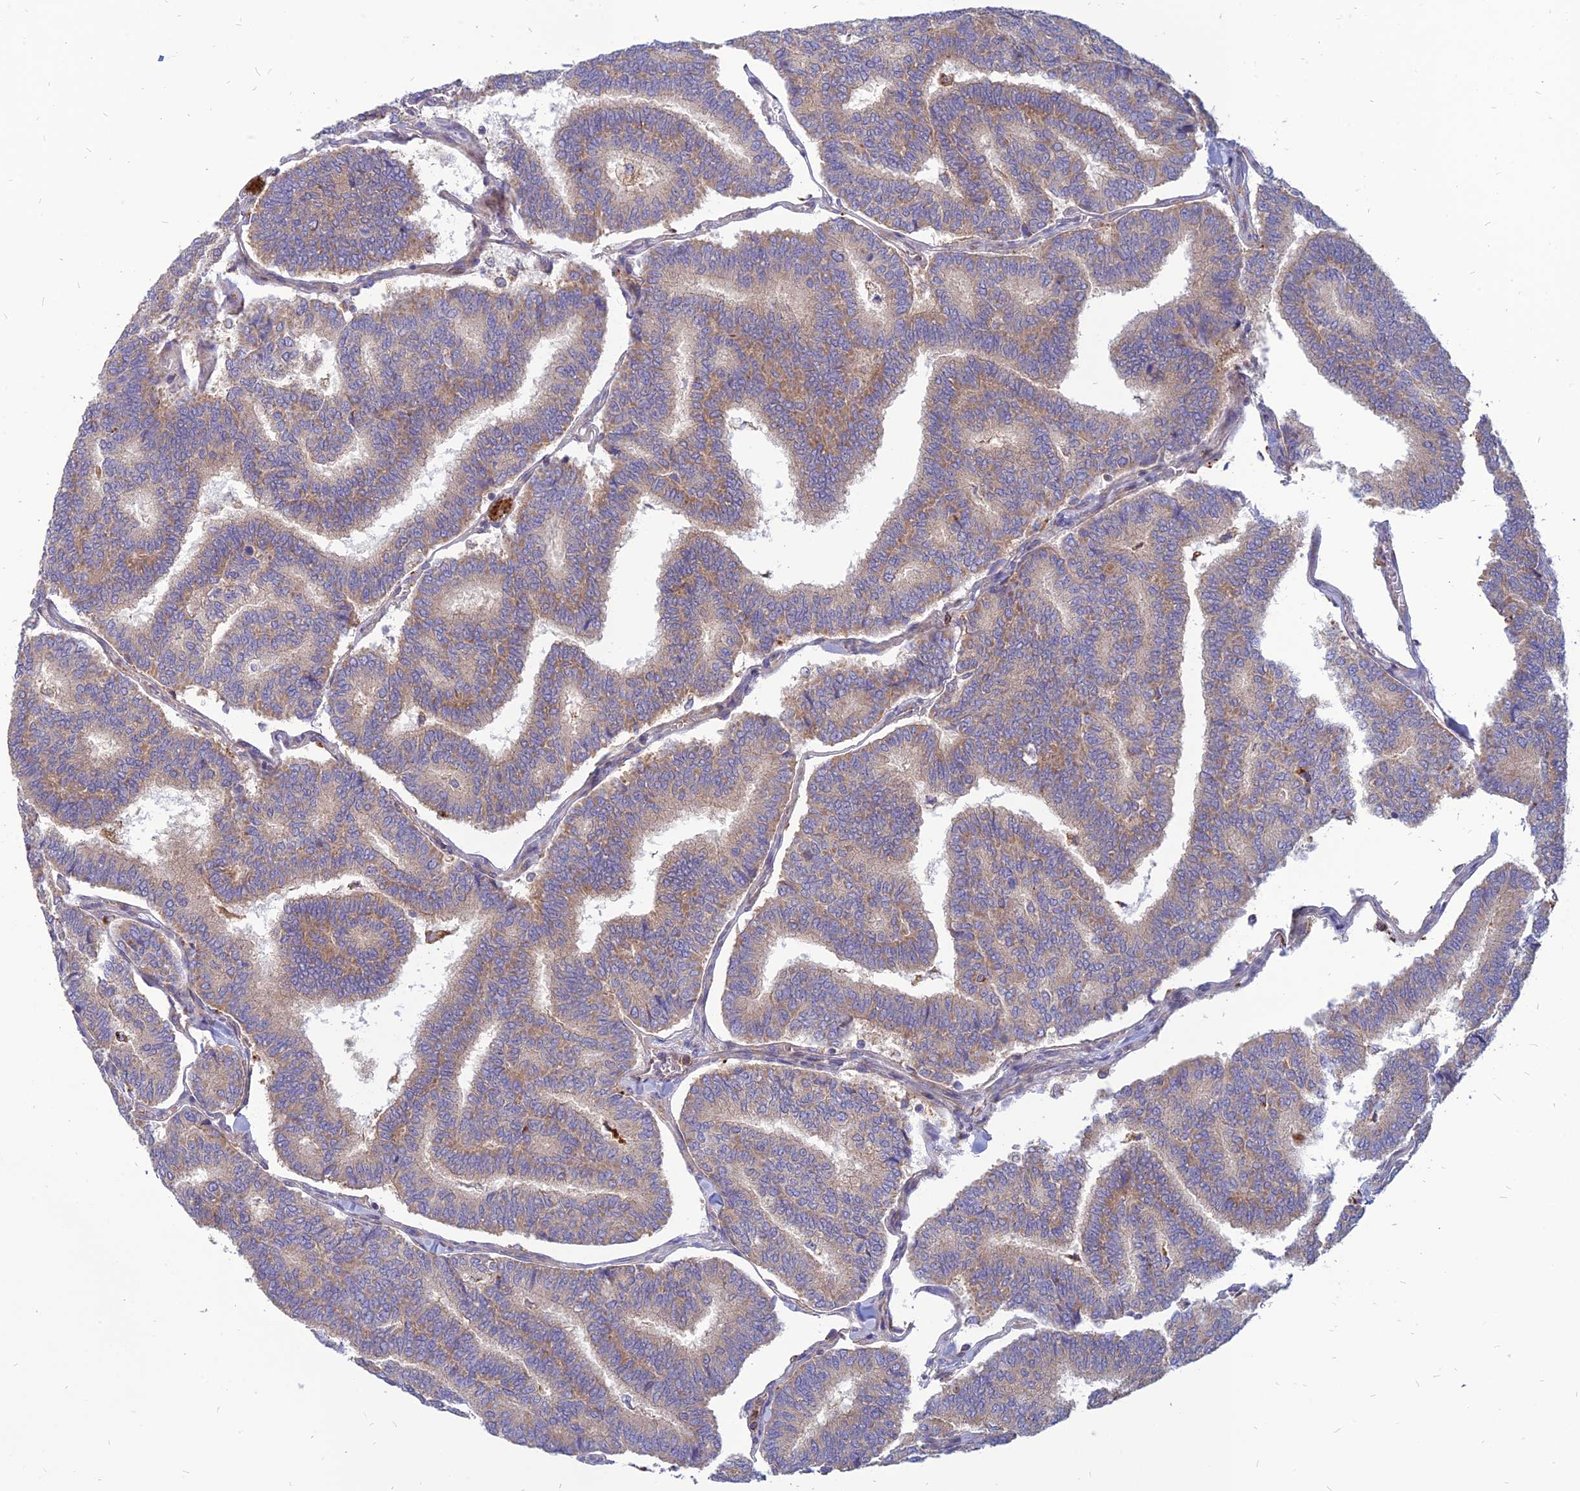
{"staining": {"intensity": "weak", "quantity": "<25%", "location": "cytoplasmic/membranous"}, "tissue": "thyroid cancer", "cell_type": "Tumor cells", "image_type": "cancer", "snomed": [{"axis": "morphology", "description": "Papillary adenocarcinoma, NOS"}, {"axis": "topography", "description": "Thyroid gland"}], "caption": "Image shows no protein staining in tumor cells of thyroid cancer (papillary adenocarcinoma) tissue.", "gene": "PHKA2", "patient": {"sex": "female", "age": 35}}